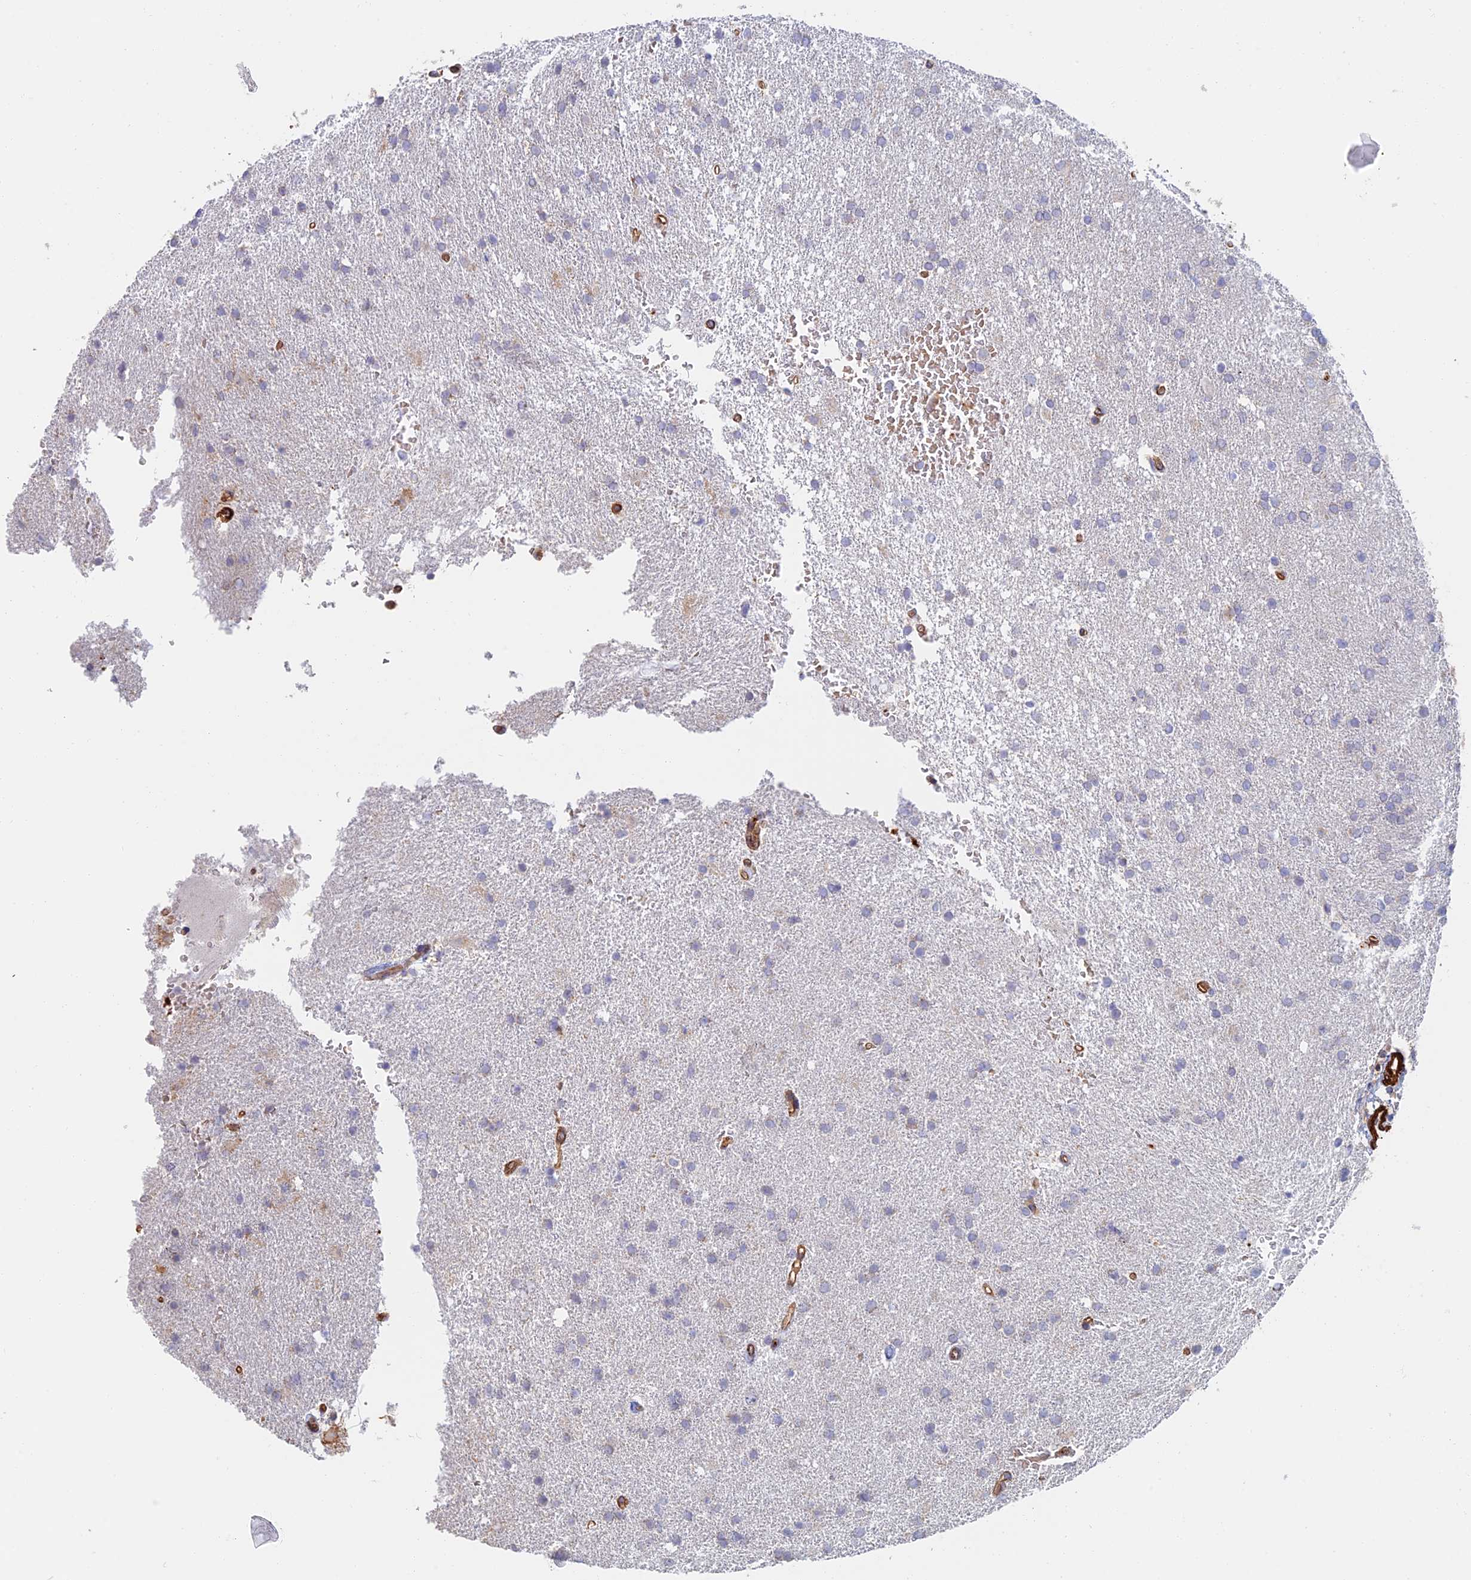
{"staining": {"intensity": "negative", "quantity": "none", "location": "none"}, "tissue": "glioma", "cell_type": "Tumor cells", "image_type": "cancer", "snomed": [{"axis": "morphology", "description": "Glioma, malignant, High grade"}, {"axis": "topography", "description": "Brain"}], "caption": "Protein analysis of malignant high-grade glioma reveals no significant positivity in tumor cells.", "gene": "PAK4", "patient": {"sex": "male", "age": 72}}